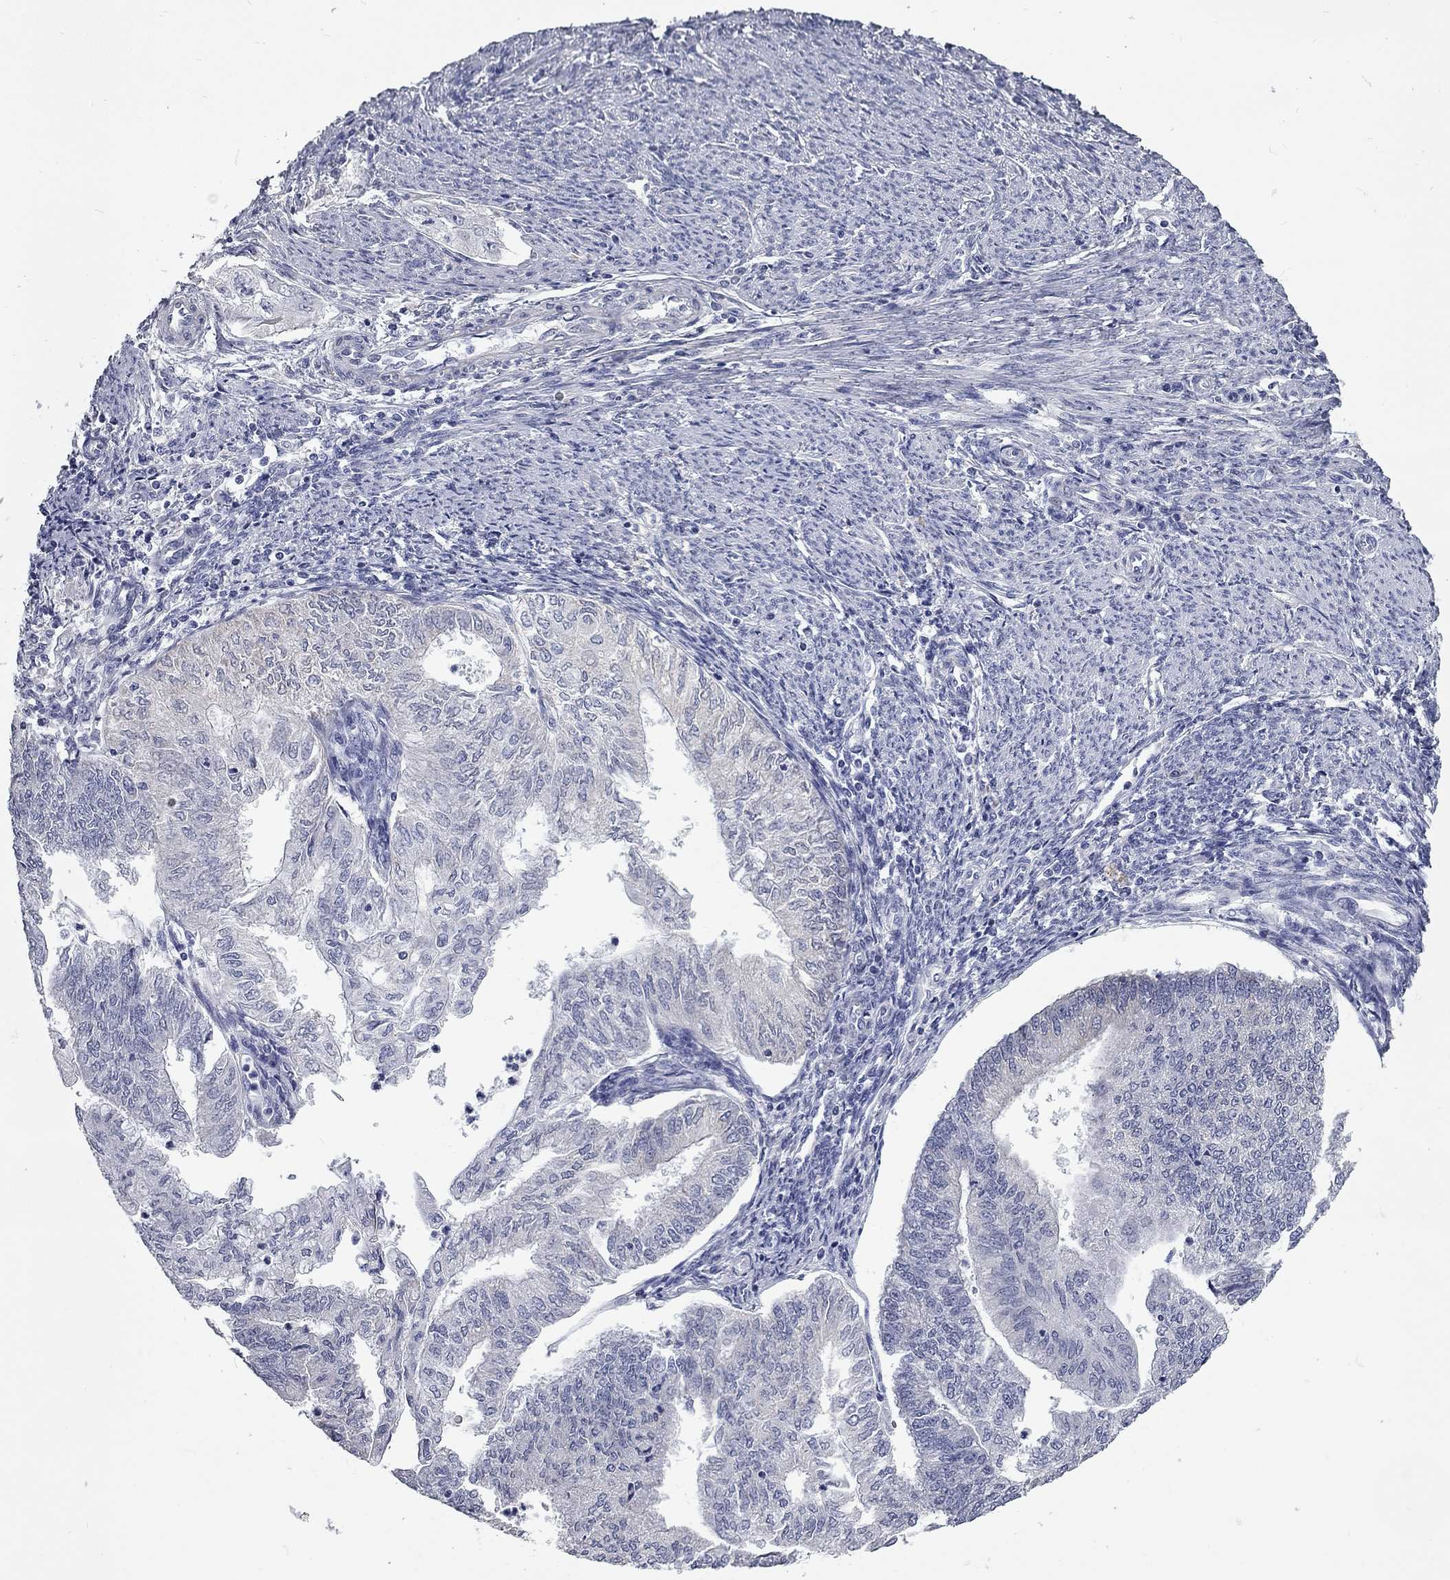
{"staining": {"intensity": "negative", "quantity": "none", "location": "none"}, "tissue": "endometrial cancer", "cell_type": "Tumor cells", "image_type": "cancer", "snomed": [{"axis": "morphology", "description": "Adenocarcinoma, NOS"}, {"axis": "topography", "description": "Endometrium"}], "caption": "The photomicrograph exhibits no staining of tumor cells in endometrial adenocarcinoma. (DAB (3,3'-diaminobenzidine) IHC visualized using brightfield microscopy, high magnification).", "gene": "XAGE2", "patient": {"sex": "female", "age": 59}}